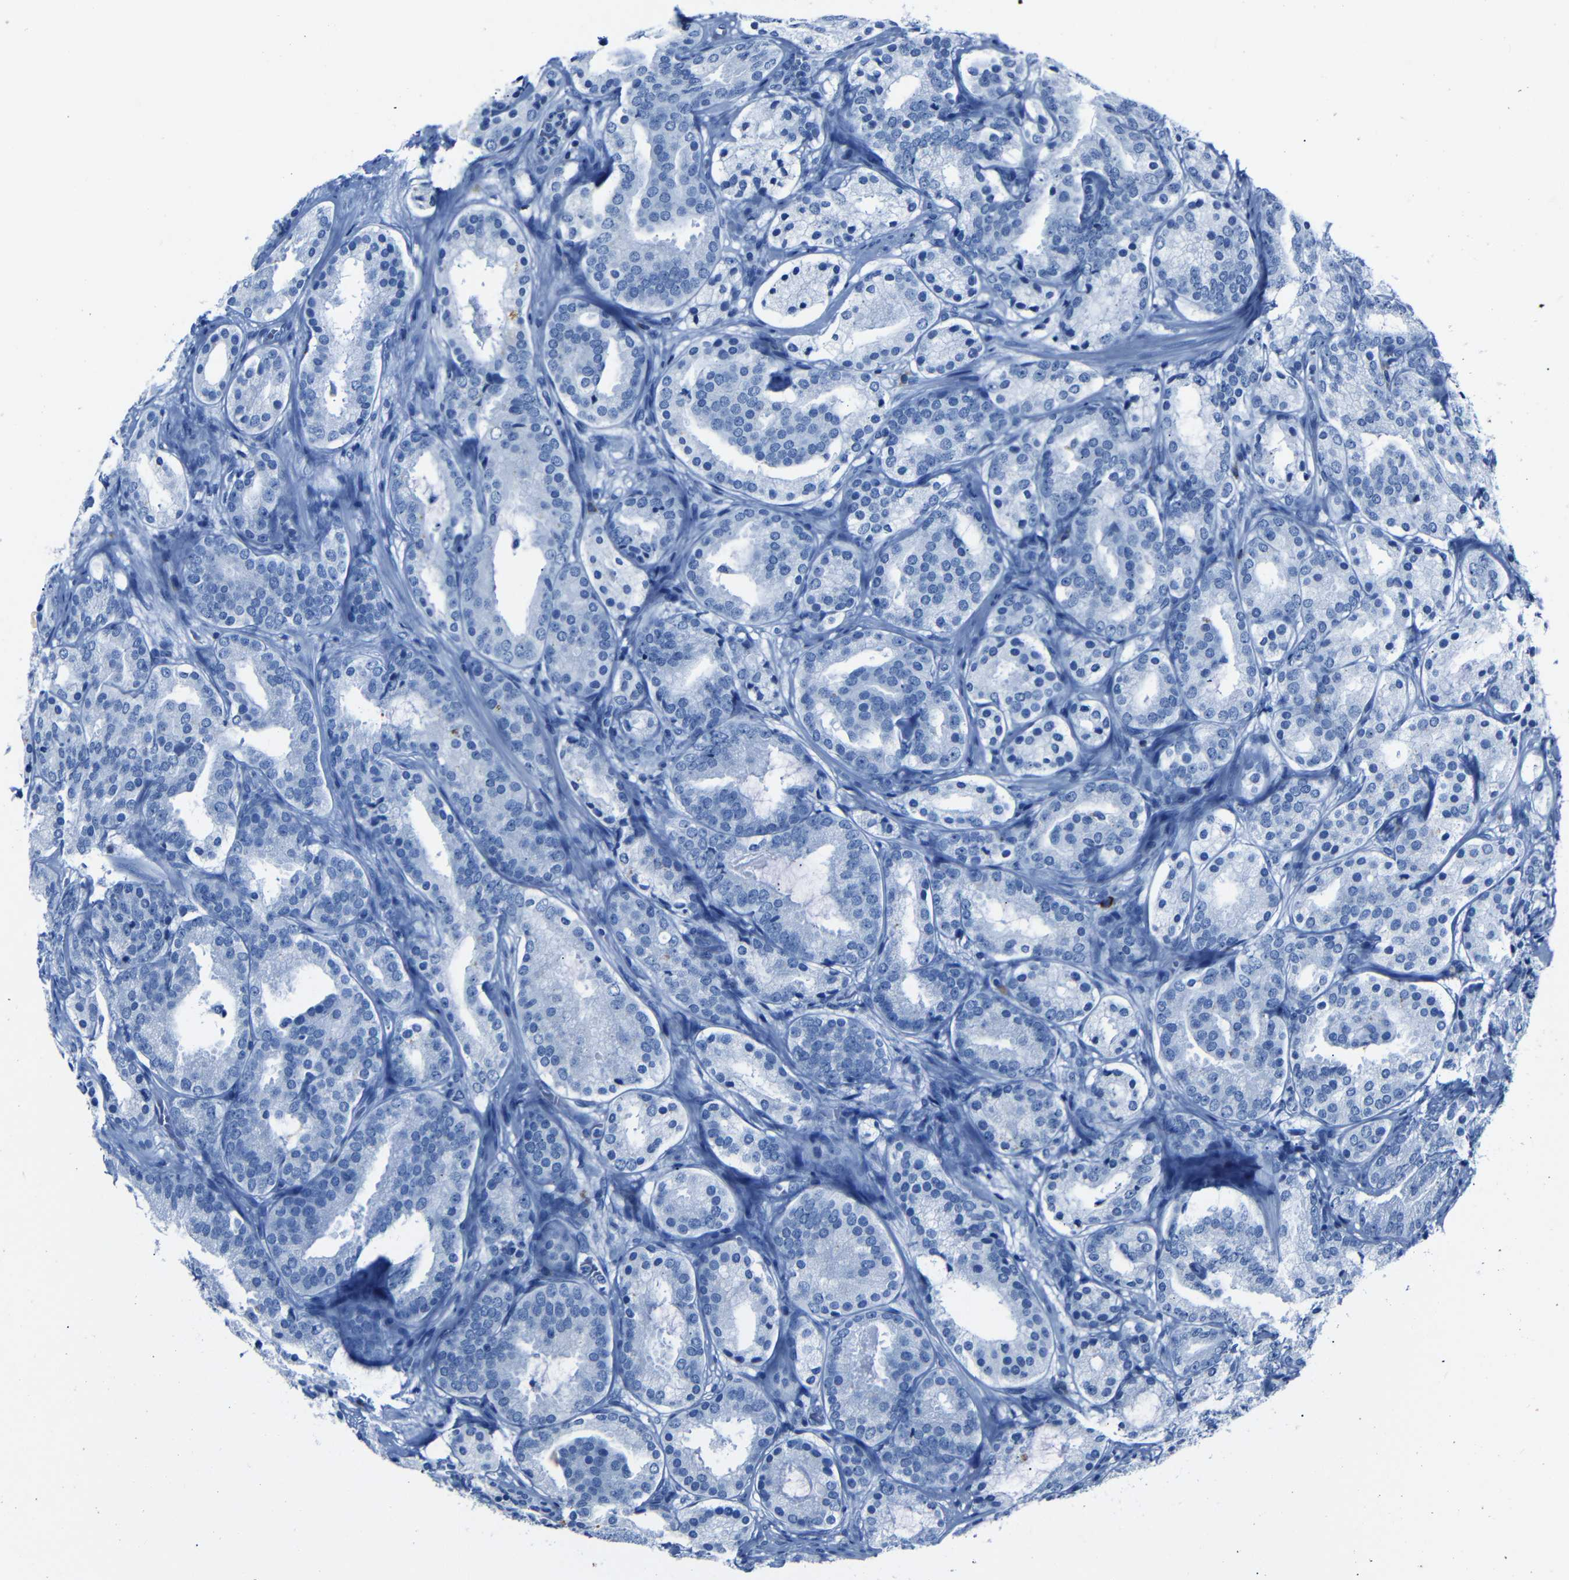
{"staining": {"intensity": "negative", "quantity": "none", "location": "none"}, "tissue": "prostate cancer", "cell_type": "Tumor cells", "image_type": "cancer", "snomed": [{"axis": "morphology", "description": "Adenocarcinoma, Low grade"}, {"axis": "topography", "description": "Prostate"}], "caption": "Micrograph shows no significant protein positivity in tumor cells of prostate cancer (adenocarcinoma (low-grade)). (Immunohistochemistry (ihc), brightfield microscopy, high magnification).", "gene": "CLDN11", "patient": {"sex": "male", "age": 69}}